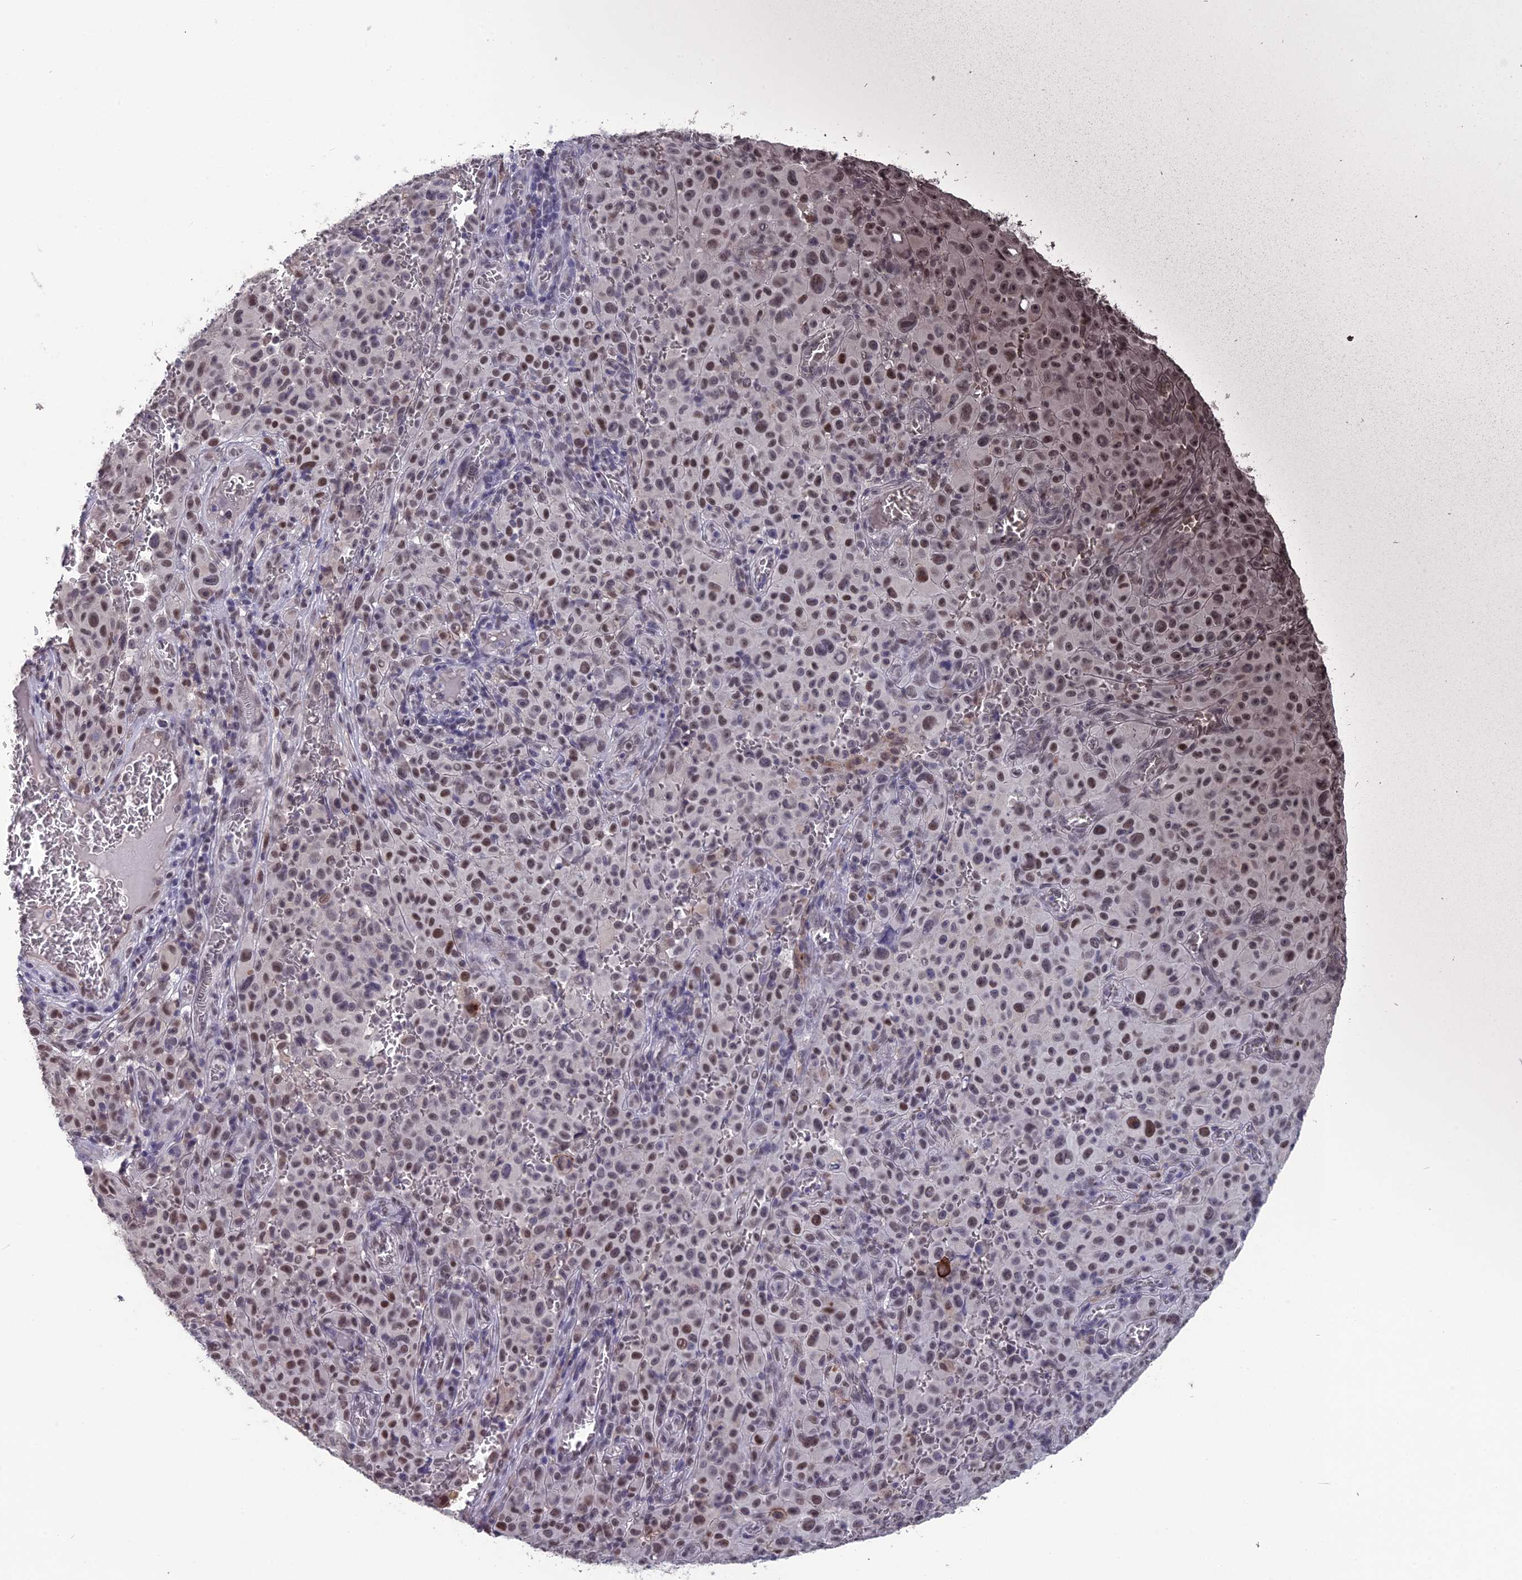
{"staining": {"intensity": "moderate", "quantity": "25%-75%", "location": "nuclear"}, "tissue": "melanoma", "cell_type": "Tumor cells", "image_type": "cancer", "snomed": [{"axis": "morphology", "description": "Malignant melanoma, NOS"}, {"axis": "topography", "description": "Skin"}], "caption": "Immunohistochemical staining of malignant melanoma demonstrates moderate nuclear protein staining in approximately 25%-75% of tumor cells.", "gene": "MT-CO3", "patient": {"sex": "female", "age": 82}}